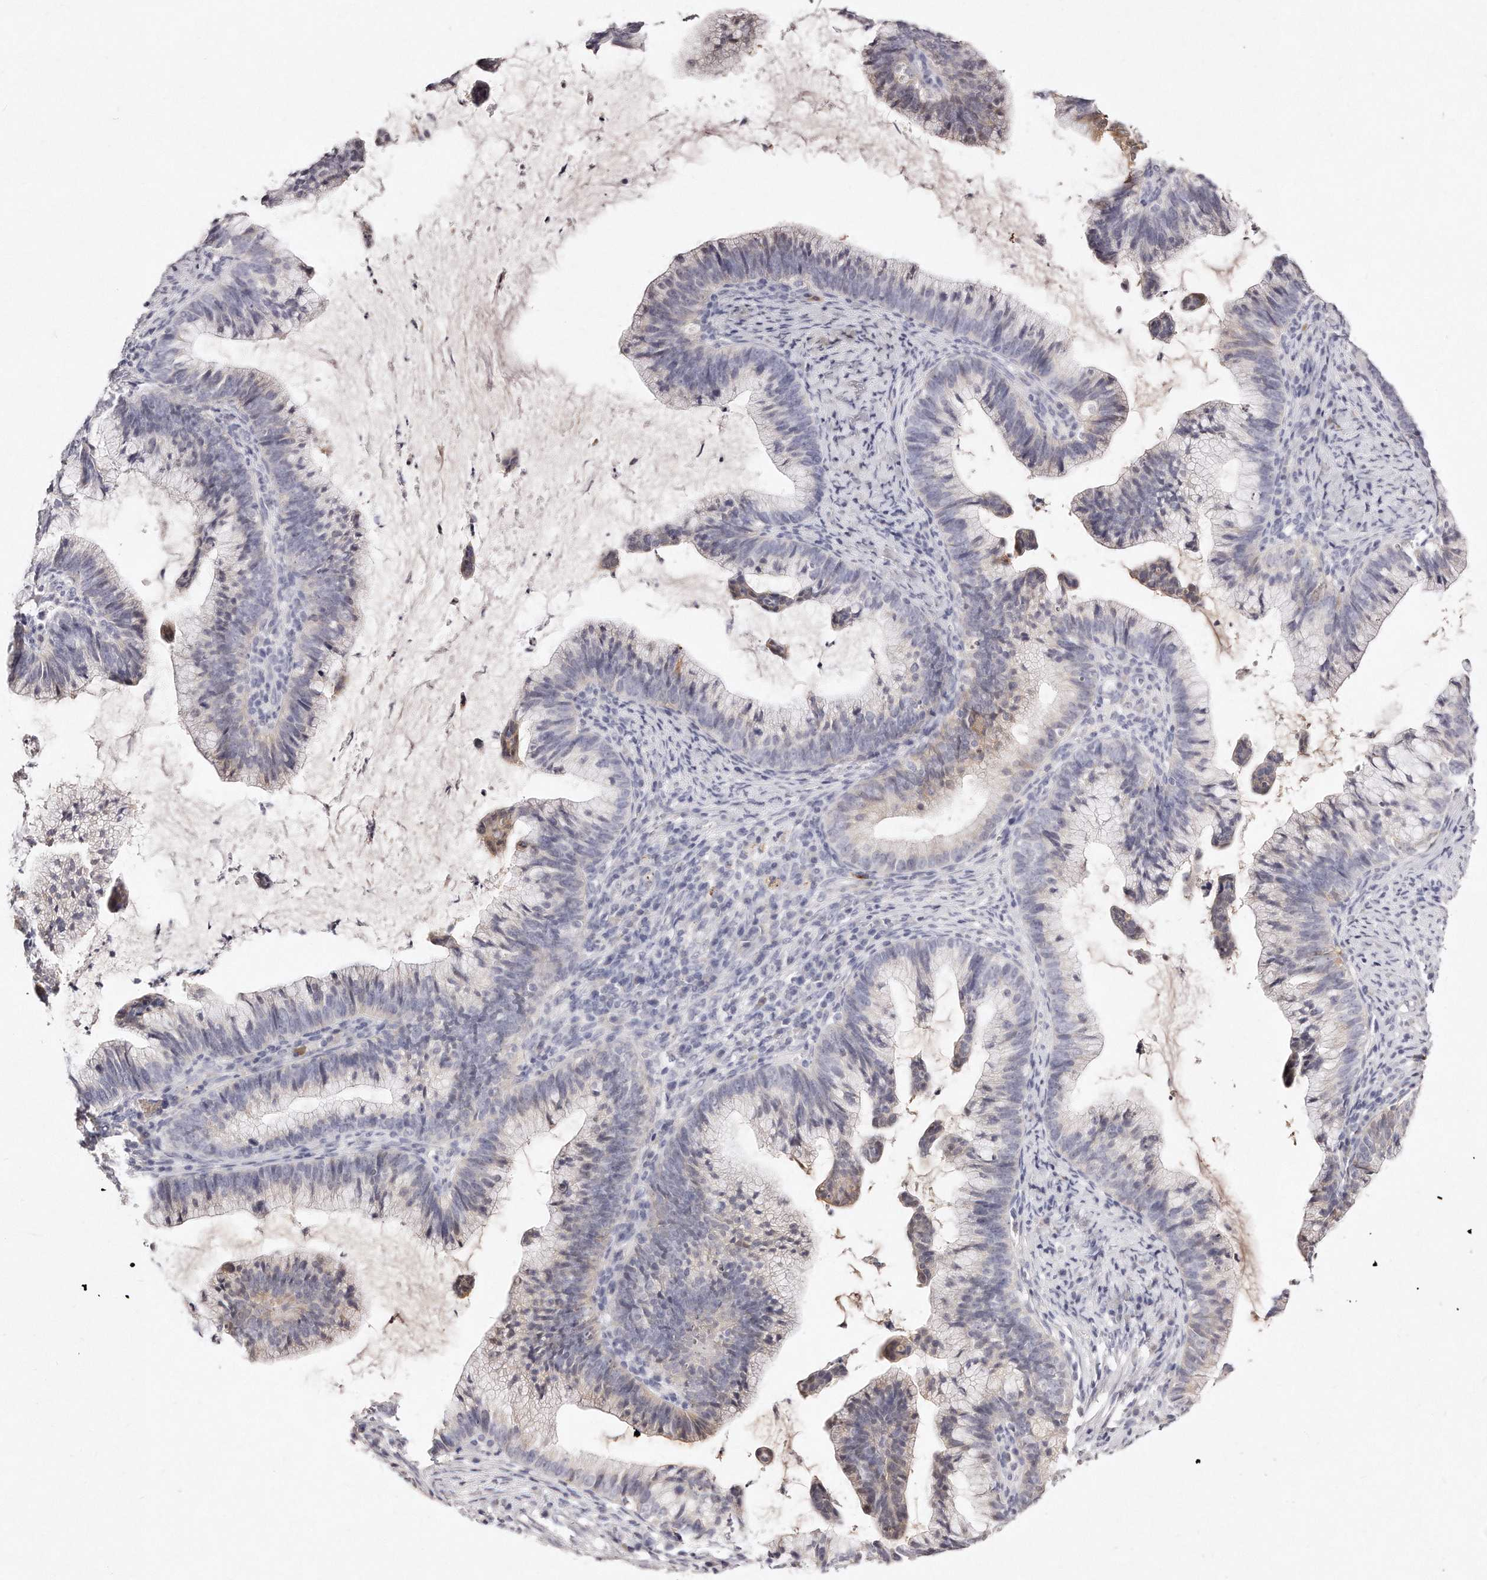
{"staining": {"intensity": "negative", "quantity": "none", "location": "none"}, "tissue": "cervical cancer", "cell_type": "Tumor cells", "image_type": "cancer", "snomed": [{"axis": "morphology", "description": "Adenocarcinoma, NOS"}, {"axis": "topography", "description": "Cervix"}], "caption": "Histopathology image shows no protein positivity in tumor cells of adenocarcinoma (cervical) tissue.", "gene": "GDA", "patient": {"sex": "female", "age": 36}}